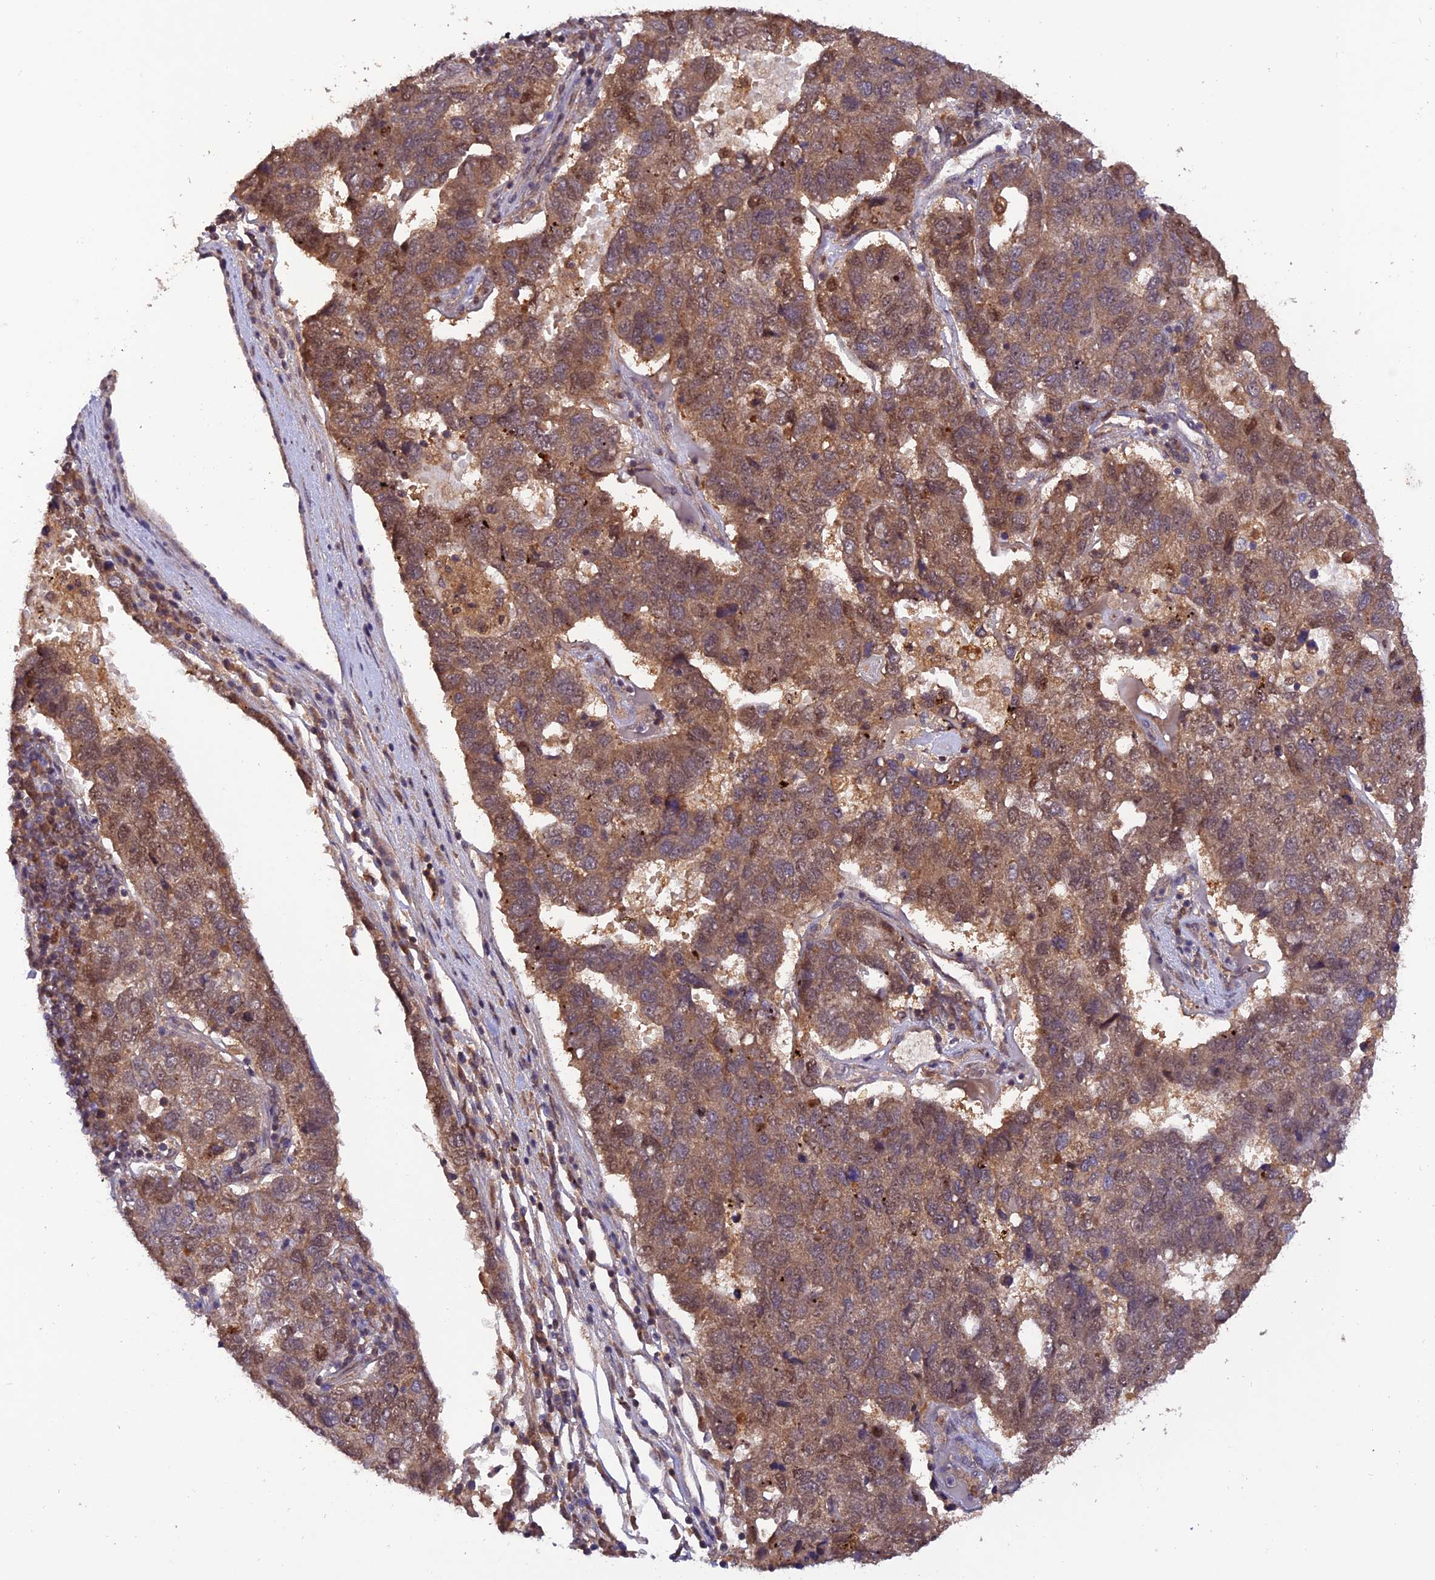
{"staining": {"intensity": "moderate", "quantity": ">75%", "location": "cytoplasmic/membranous,nuclear"}, "tissue": "pancreatic cancer", "cell_type": "Tumor cells", "image_type": "cancer", "snomed": [{"axis": "morphology", "description": "Adenocarcinoma, NOS"}, {"axis": "topography", "description": "Pancreas"}], "caption": "This is a micrograph of immunohistochemistry staining of adenocarcinoma (pancreatic), which shows moderate staining in the cytoplasmic/membranous and nuclear of tumor cells.", "gene": "REV1", "patient": {"sex": "female", "age": 61}}